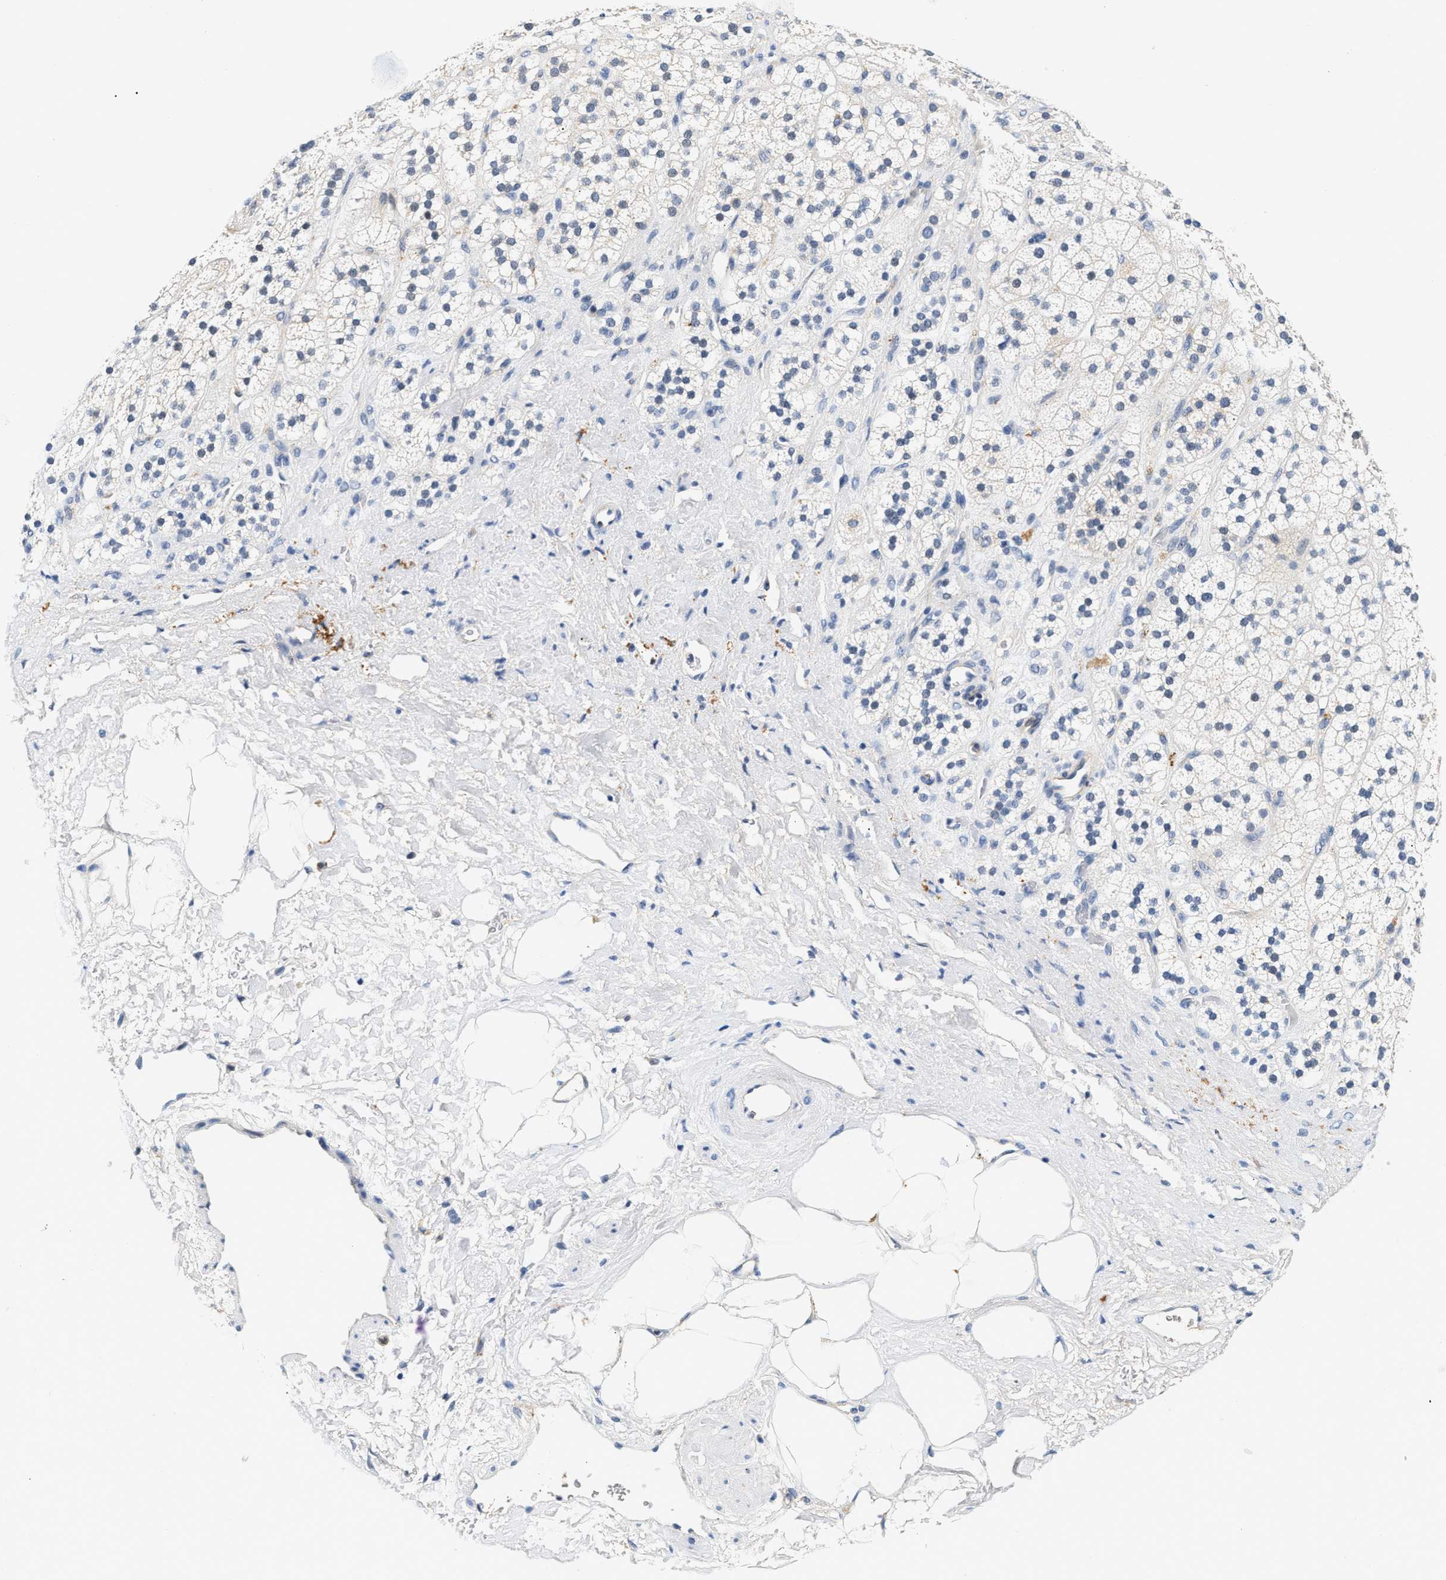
{"staining": {"intensity": "negative", "quantity": "none", "location": "none"}, "tissue": "adrenal gland", "cell_type": "Glandular cells", "image_type": "normal", "snomed": [{"axis": "morphology", "description": "Normal tissue, NOS"}, {"axis": "topography", "description": "Adrenal gland"}], "caption": "An immunohistochemistry (IHC) photomicrograph of normal adrenal gland is shown. There is no staining in glandular cells of adrenal gland.", "gene": "MED22", "patient": {"sex": "male", "age": 56}}